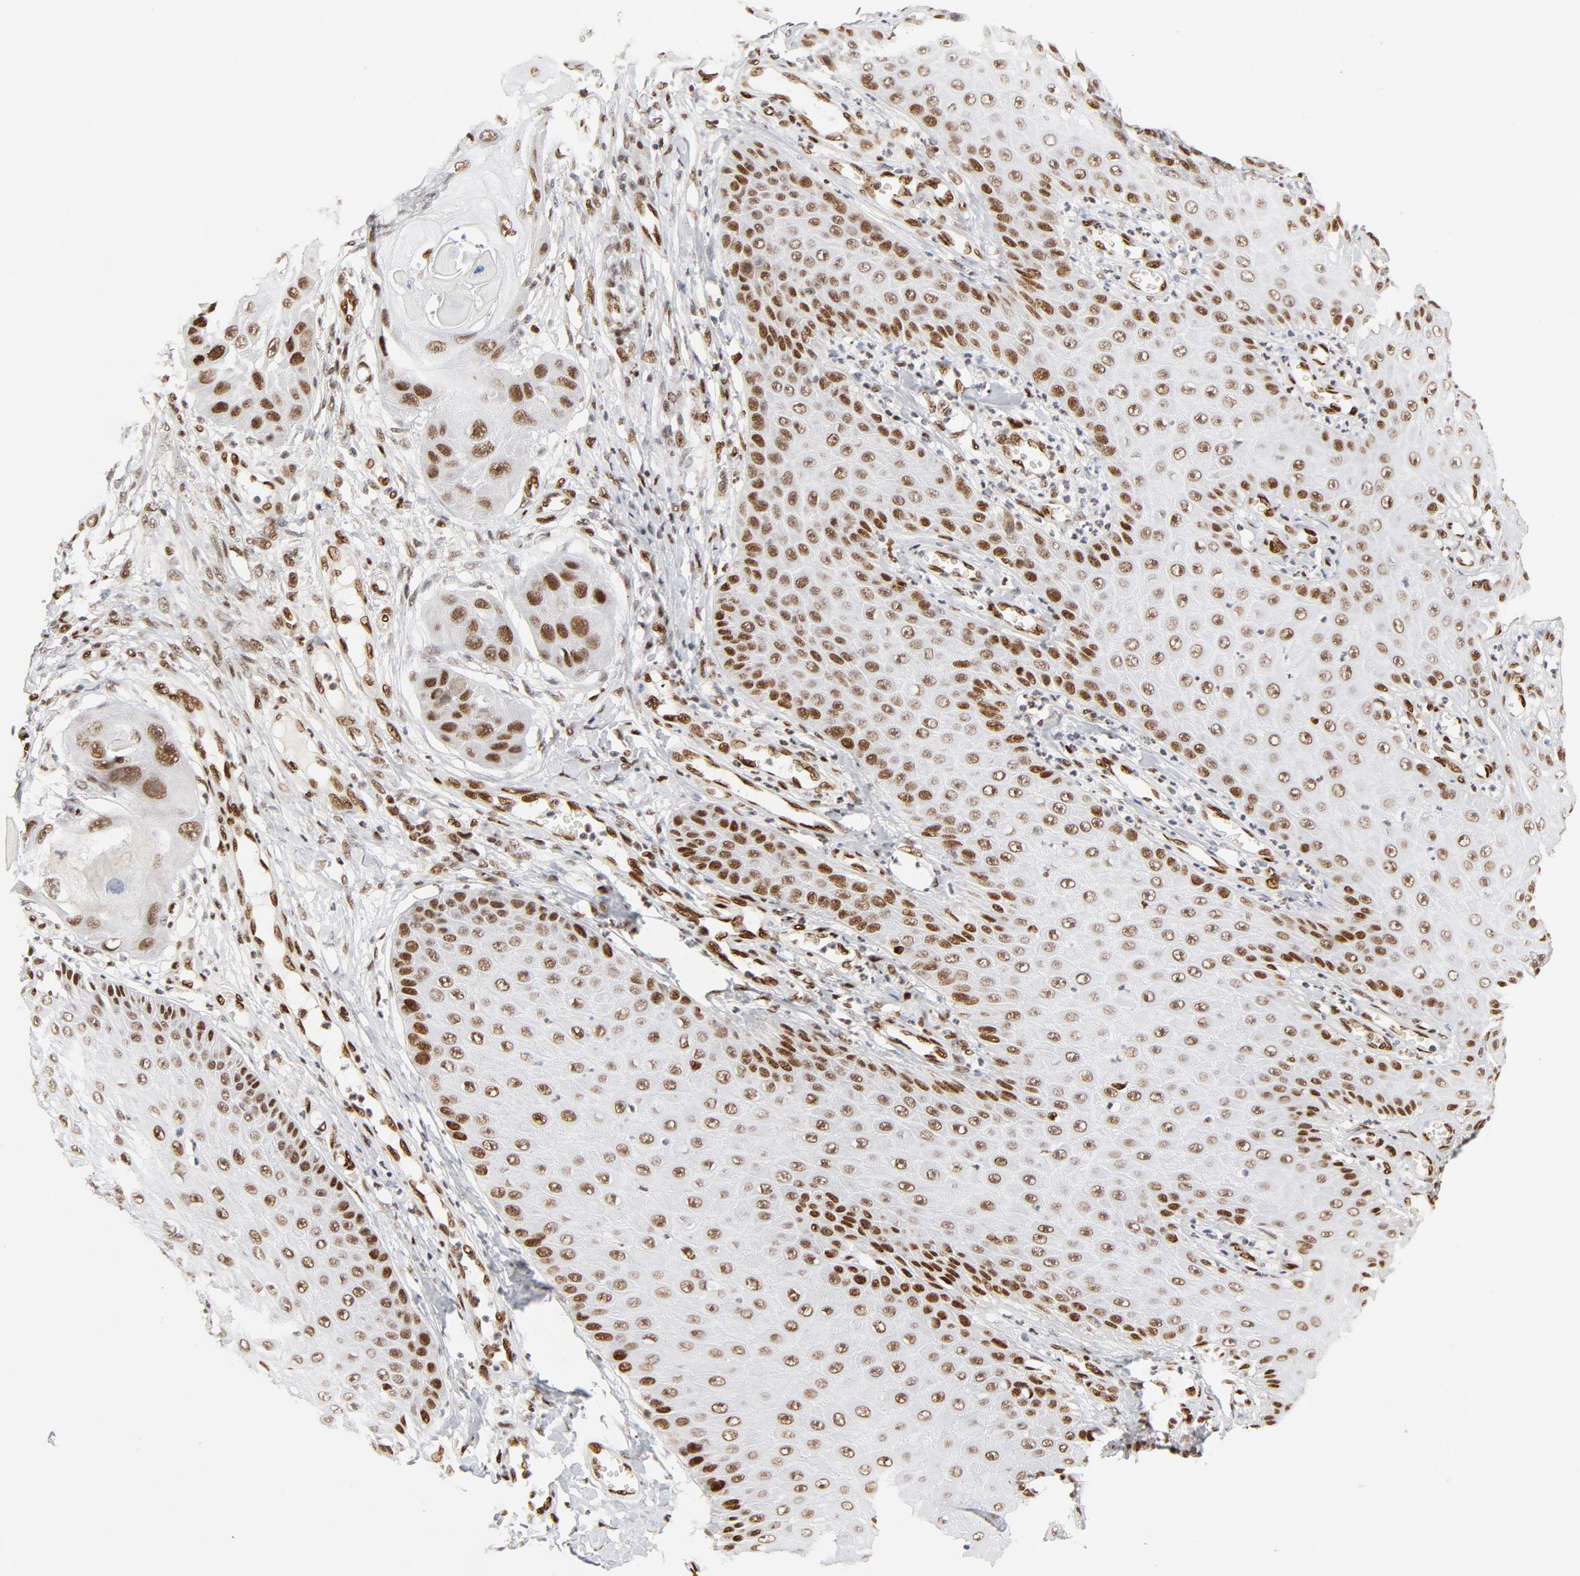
{"staining": {"intensity": "moderate", "quantity": ">75%", "location": "nuclear"}, "tissue": "skin cancer", "cell_type": "Tumor cells", "image_type": "cancer", "snomed": [{"axis": "morphology", "description": "Squamous cell carcinoma, NOS"}, {"axis": "topography", "description": "Skin"}], "caption": "Immunohistochemical staining of squamous cell carcinoma (skin) displays medium levels of moderate nuclear positivity in approximately >75% of tumor cells.", "gene": "MEF2A", "patient": {"sex": "female", "age": 40}}